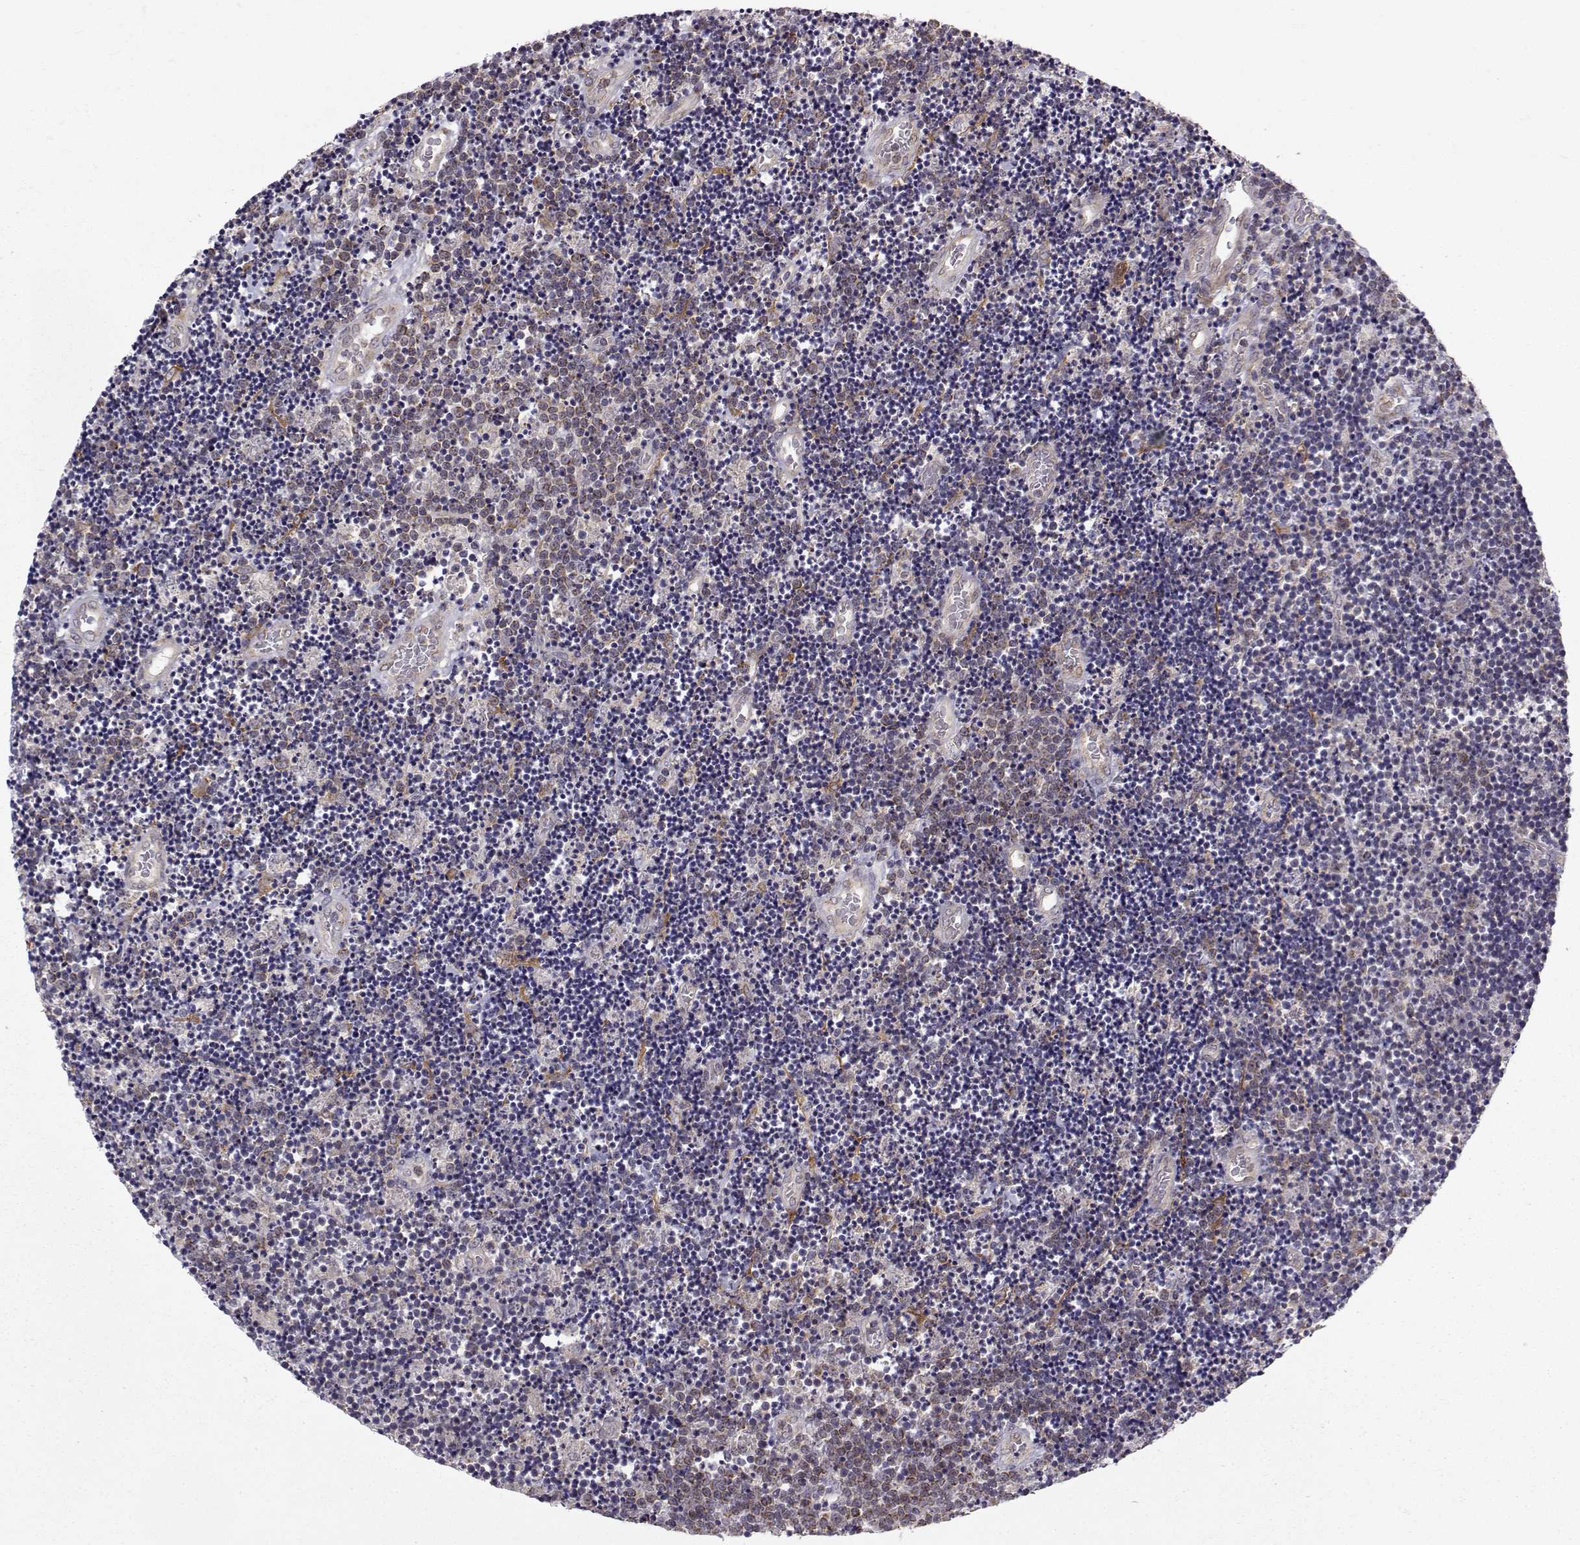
{"staining": {"intensity": "moderate", "quantity": ">75%", "location": "cytoplasmic/membranous"}, "tissue": "lymphoma", "cell_type": "Tumor cells", "image_type": "cancer", "snomed": [{"axis": "morphology", "description": "Malignant lymphoma, non-Hodgkin's type, Low grade"}, {"axis": "topography", "description": "Brain"}], "caption": "Immunohistochemistry (IHC) (DAB) staining of low-grade malignant lymphoma, non-Hodgkin's type shows moderate cytoplasmic/membranous protein staining in approximately >75% of tumor cells. Nuclei are stained in blue.", "gene": "NECAB3", "patient": {"sex": "female", "age": 66}}